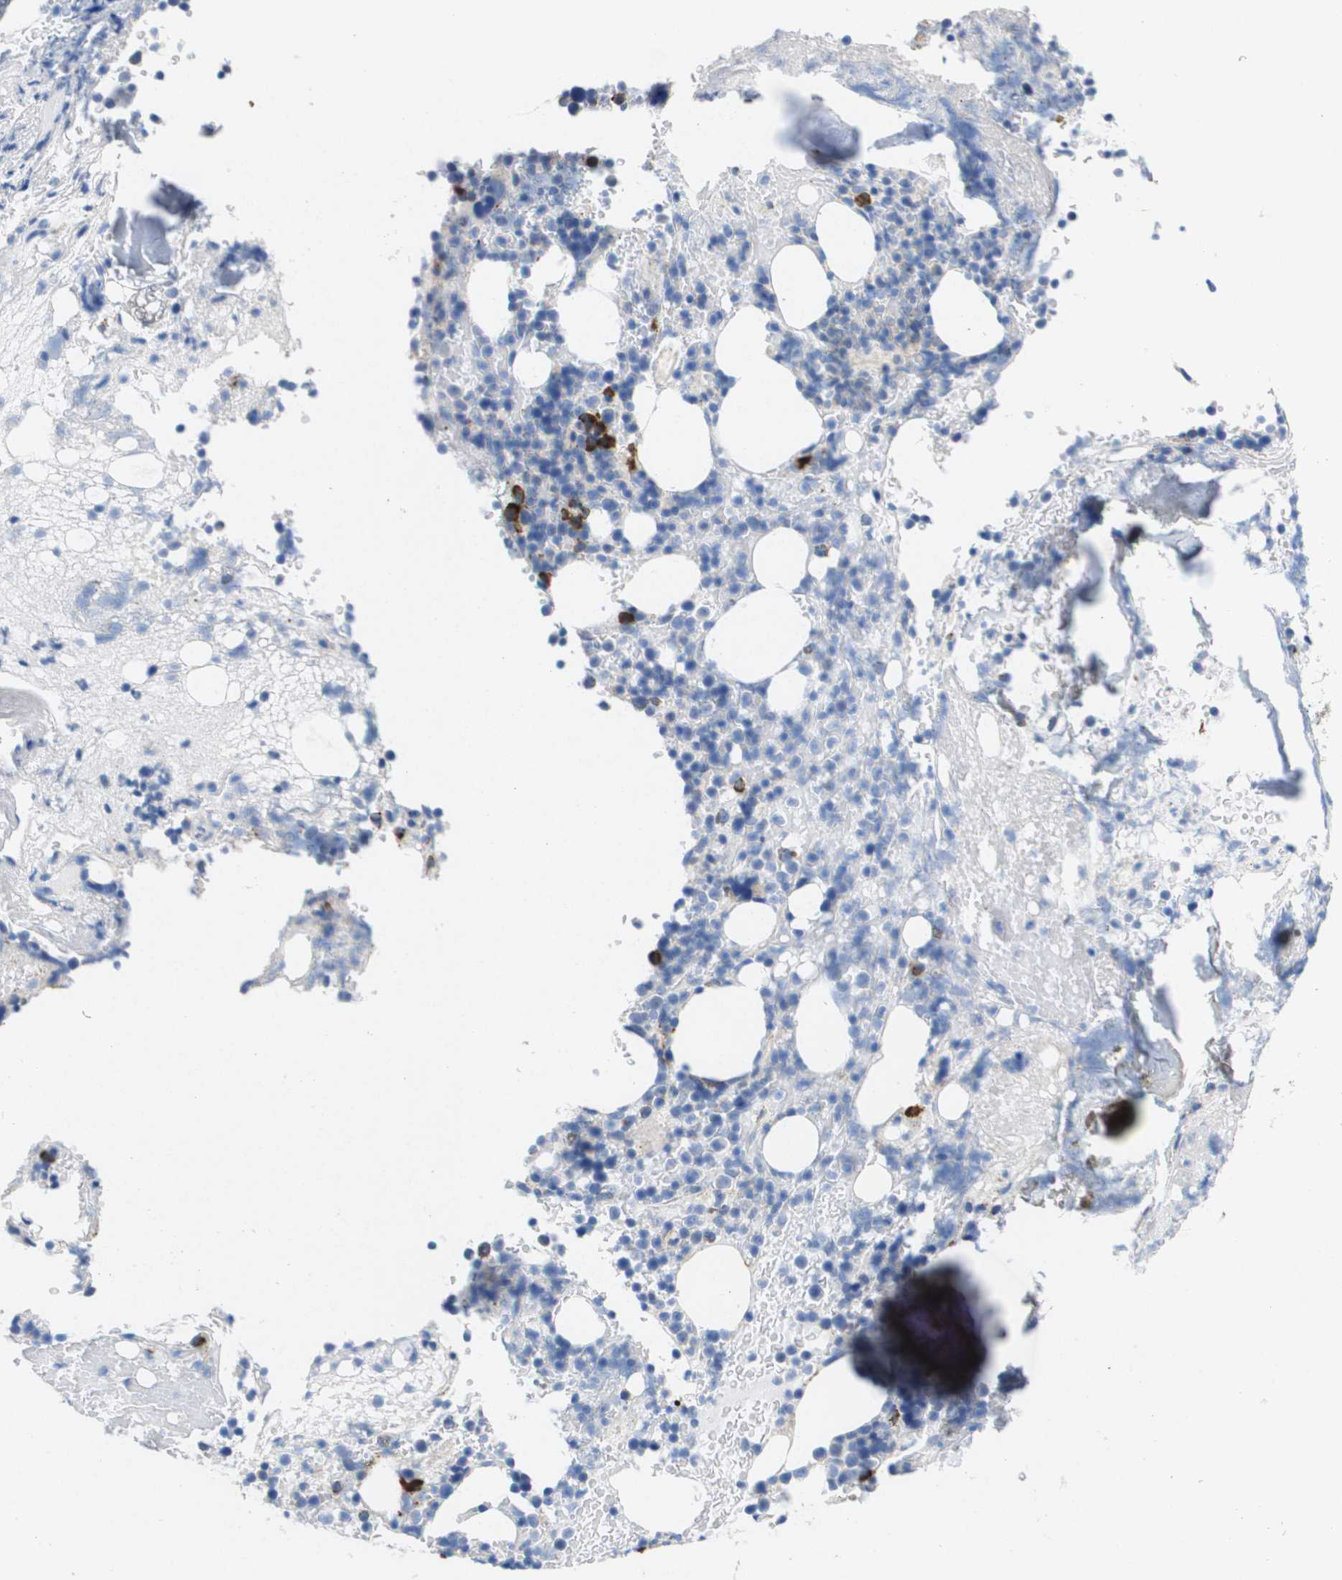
{"staining": {"intensity": "strong", "quantity": "<25%", "location": "cytoplasmic/membranous"}, "tissue": "bone marrow", "cell_type": "Hematopoietic cells", "image_type": "normal", "snomed": [{"axis": "morphology", "description": "Normal tissue, NOS"}, {"axis": "topography", "description": "Bone marrow"}], "caption": "IHC micrograph of benign bone marrow stained for a protein (brown), which reveals medium levels of strong cytoplasmic/membranous positivity in about <25% of hematopoietic cells.", "gene": "CD3G", "patient": {"sex": "female", "age": 73}}